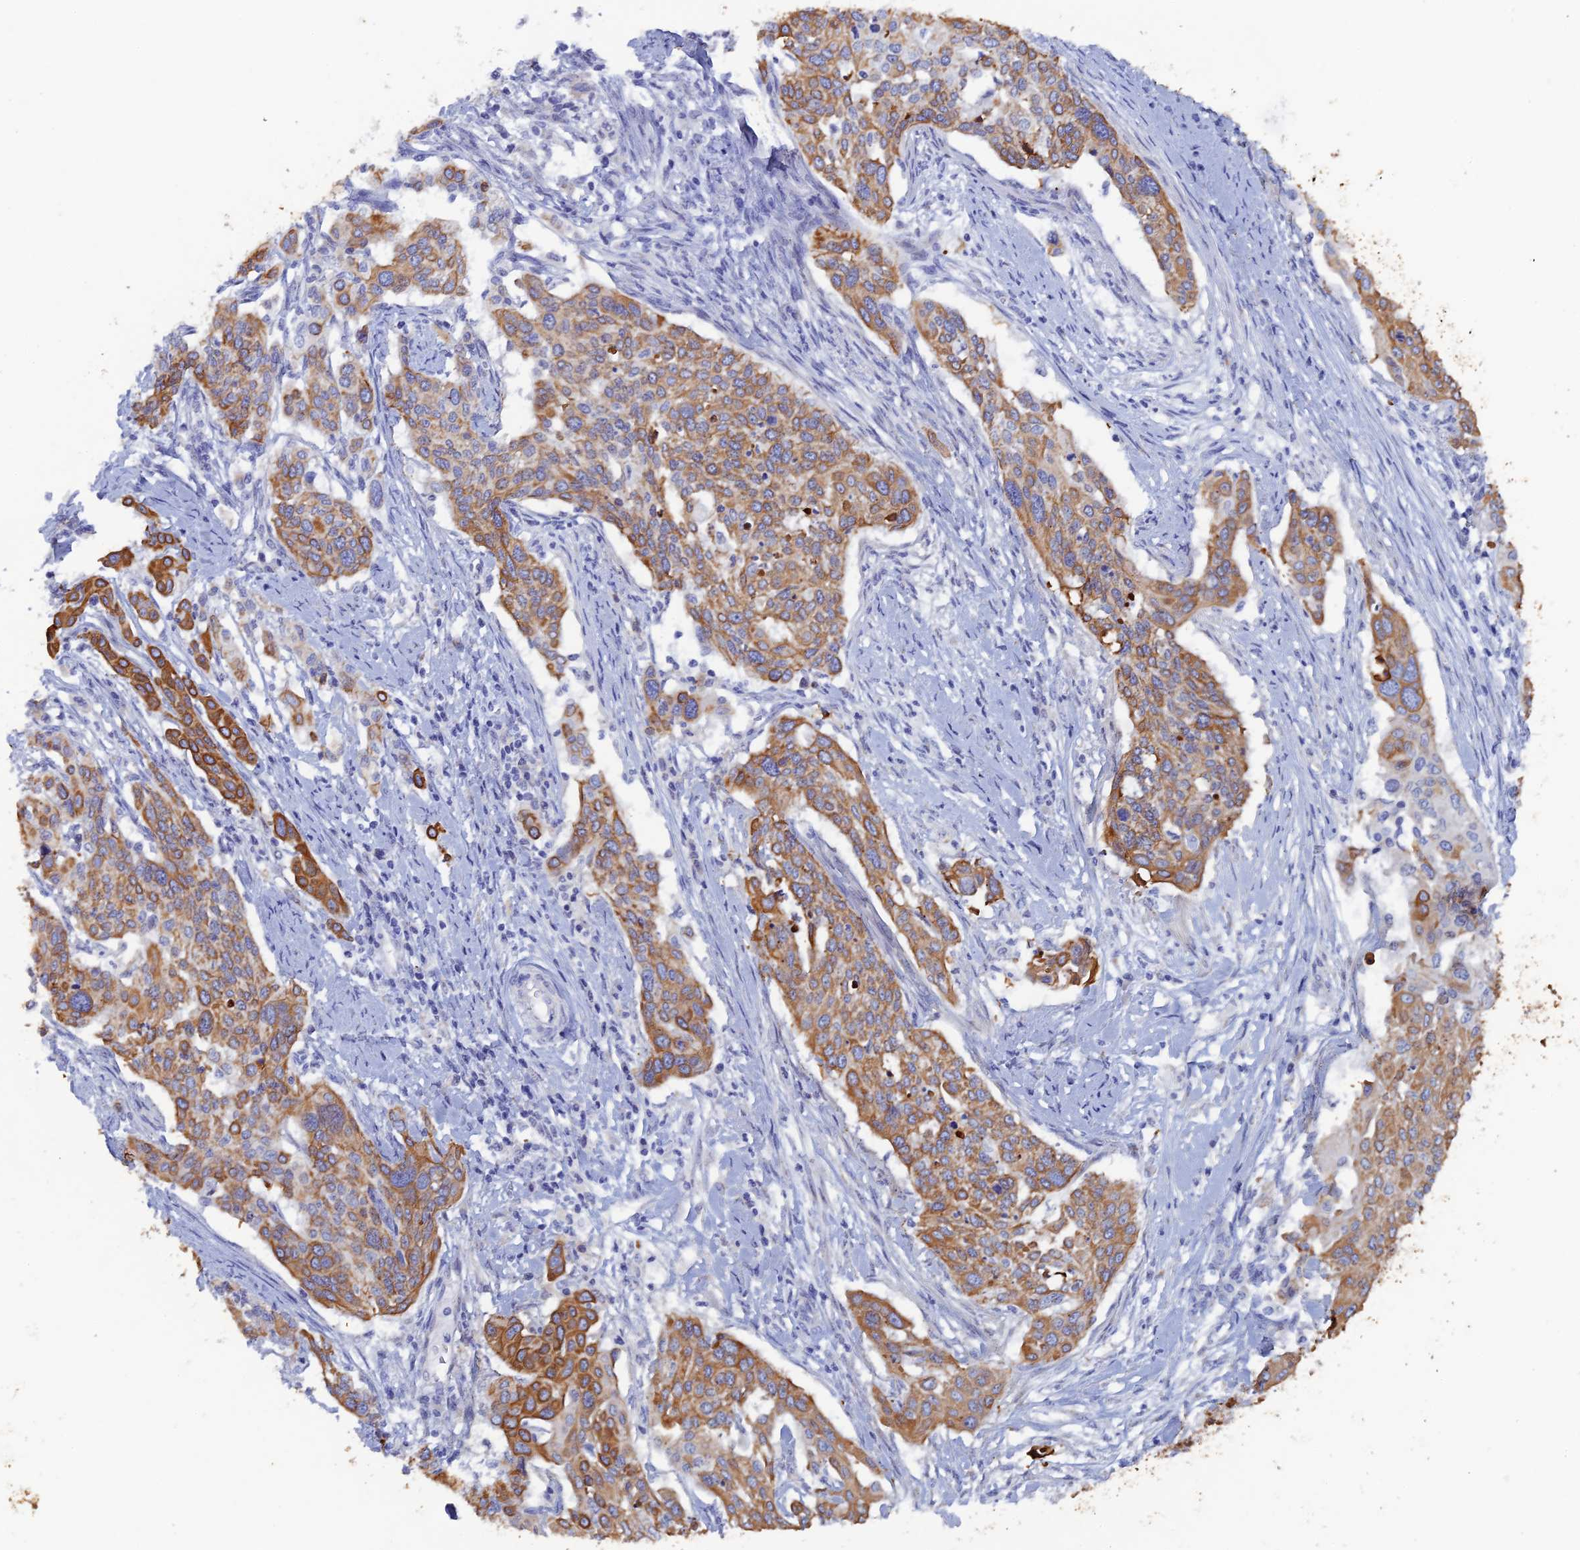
{"staining": {"intensity": "moderate", "quantity": ">75%", "location": "cytoplasmic/membranous"}, "tissue": "cervical cancer", "cell_type": "Tumor cells", "image_type": "cancer", "snomed": [{"axis": "morphology", "description": "Squamous cell carcinoma, NOS"}, {"axis": "topography", "description": "Cervix"}], "caption": "Protein analysis of cervical cancer (squamous cell carcinoma) tissue displays moderate cytoplasmic/membranous staining in approximately >75% of tumor cells. (Brightfield microscopy of DAB IHC at high magnification).", "gene": "SRFBP1", "patient": {"sex": "female", "age": 44}}